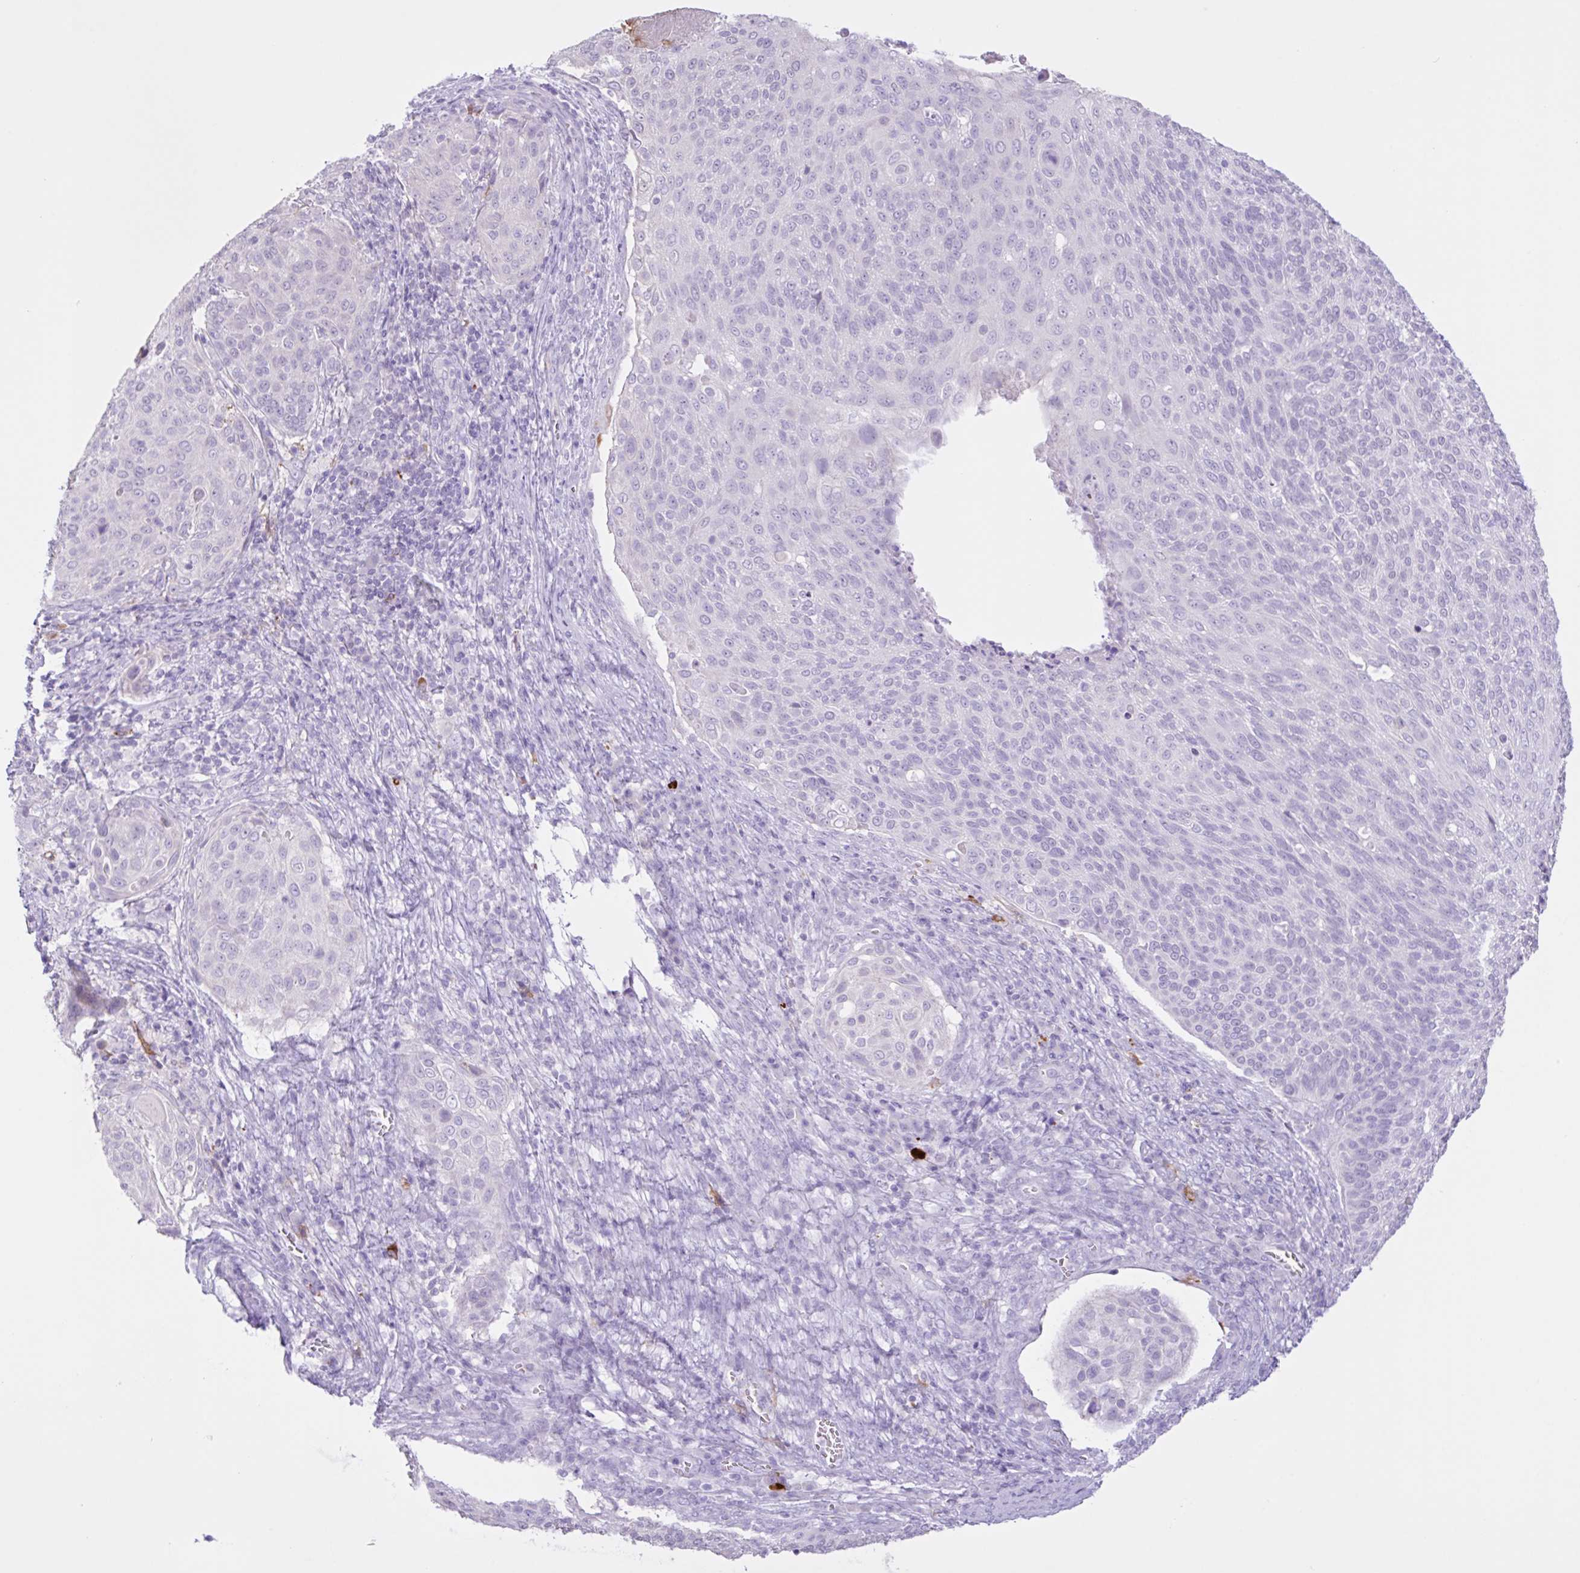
{"staining": {"intensity": "negative", "quantity": "none", "location": "none"}, "tissue": "cervical cancer", "cell_type": "Tumor cells", "image_type": "cancer", "snomed": [{"axis": "morphology", "description": "Squamous cell carcinoma, NOS"}, {"axis": "topography", "description": "Cervix"}], "caption": "Tumor cells show no significant expression in cervical cancer.", "gene": "CST11", "patient": {"sex": "female", "age": 31}}